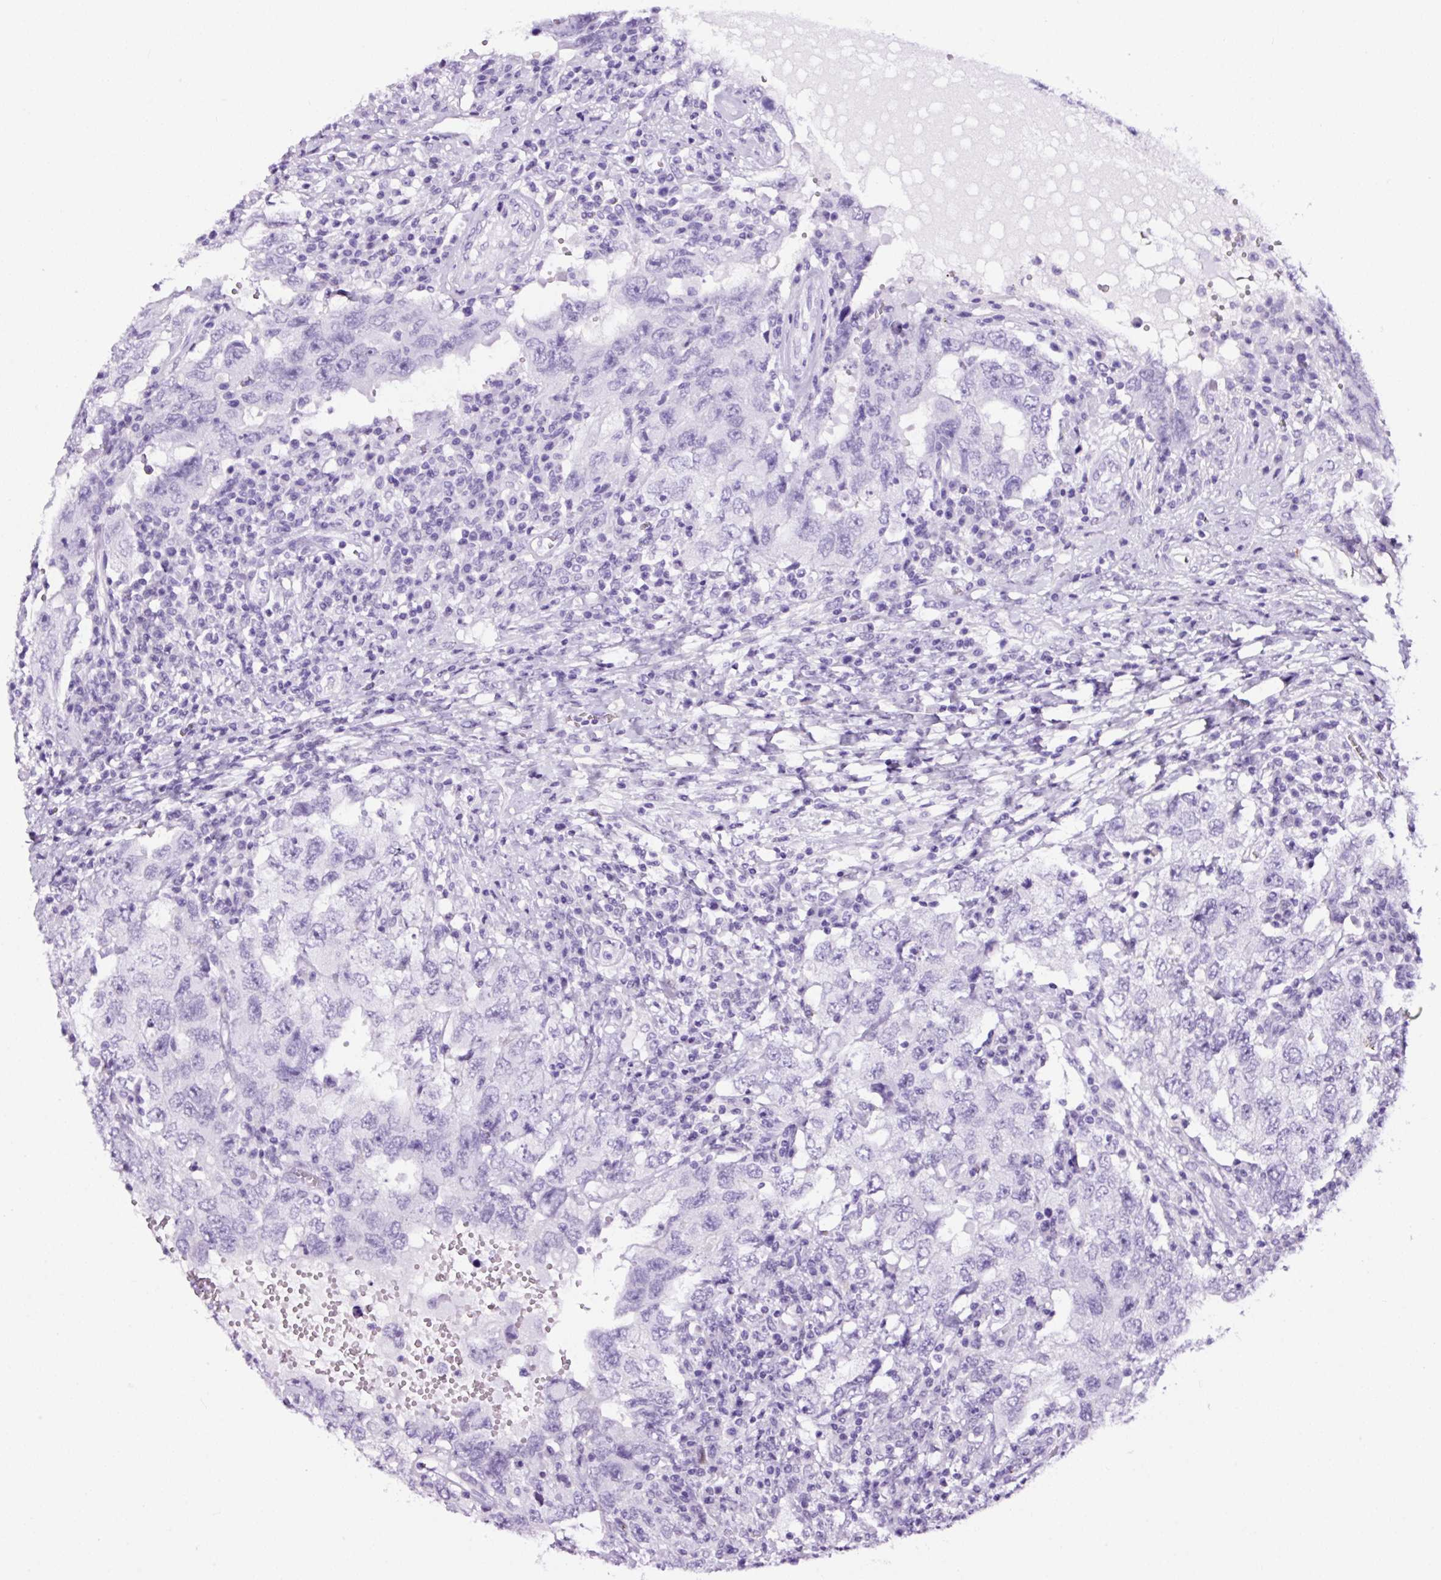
{"staining": {"intensity": "negative", "quantity": "none", "location": "none"}, "tissue": "testis cancer", "cell_type": "Tumor cells", "image_type": "cancer", "snomed": [{"axis": "morphology", "description": "Carcinoma, Embryonal, NOS"}, {"axis": "topography", "description": "Testis"}], "caption": "Embryonal carcinoma (testis) was stained to show a protein in brown. There is no significant staining in tumor cells.", "gene": "TAFA3", "patient": {"sex": "male", "age": 26}}